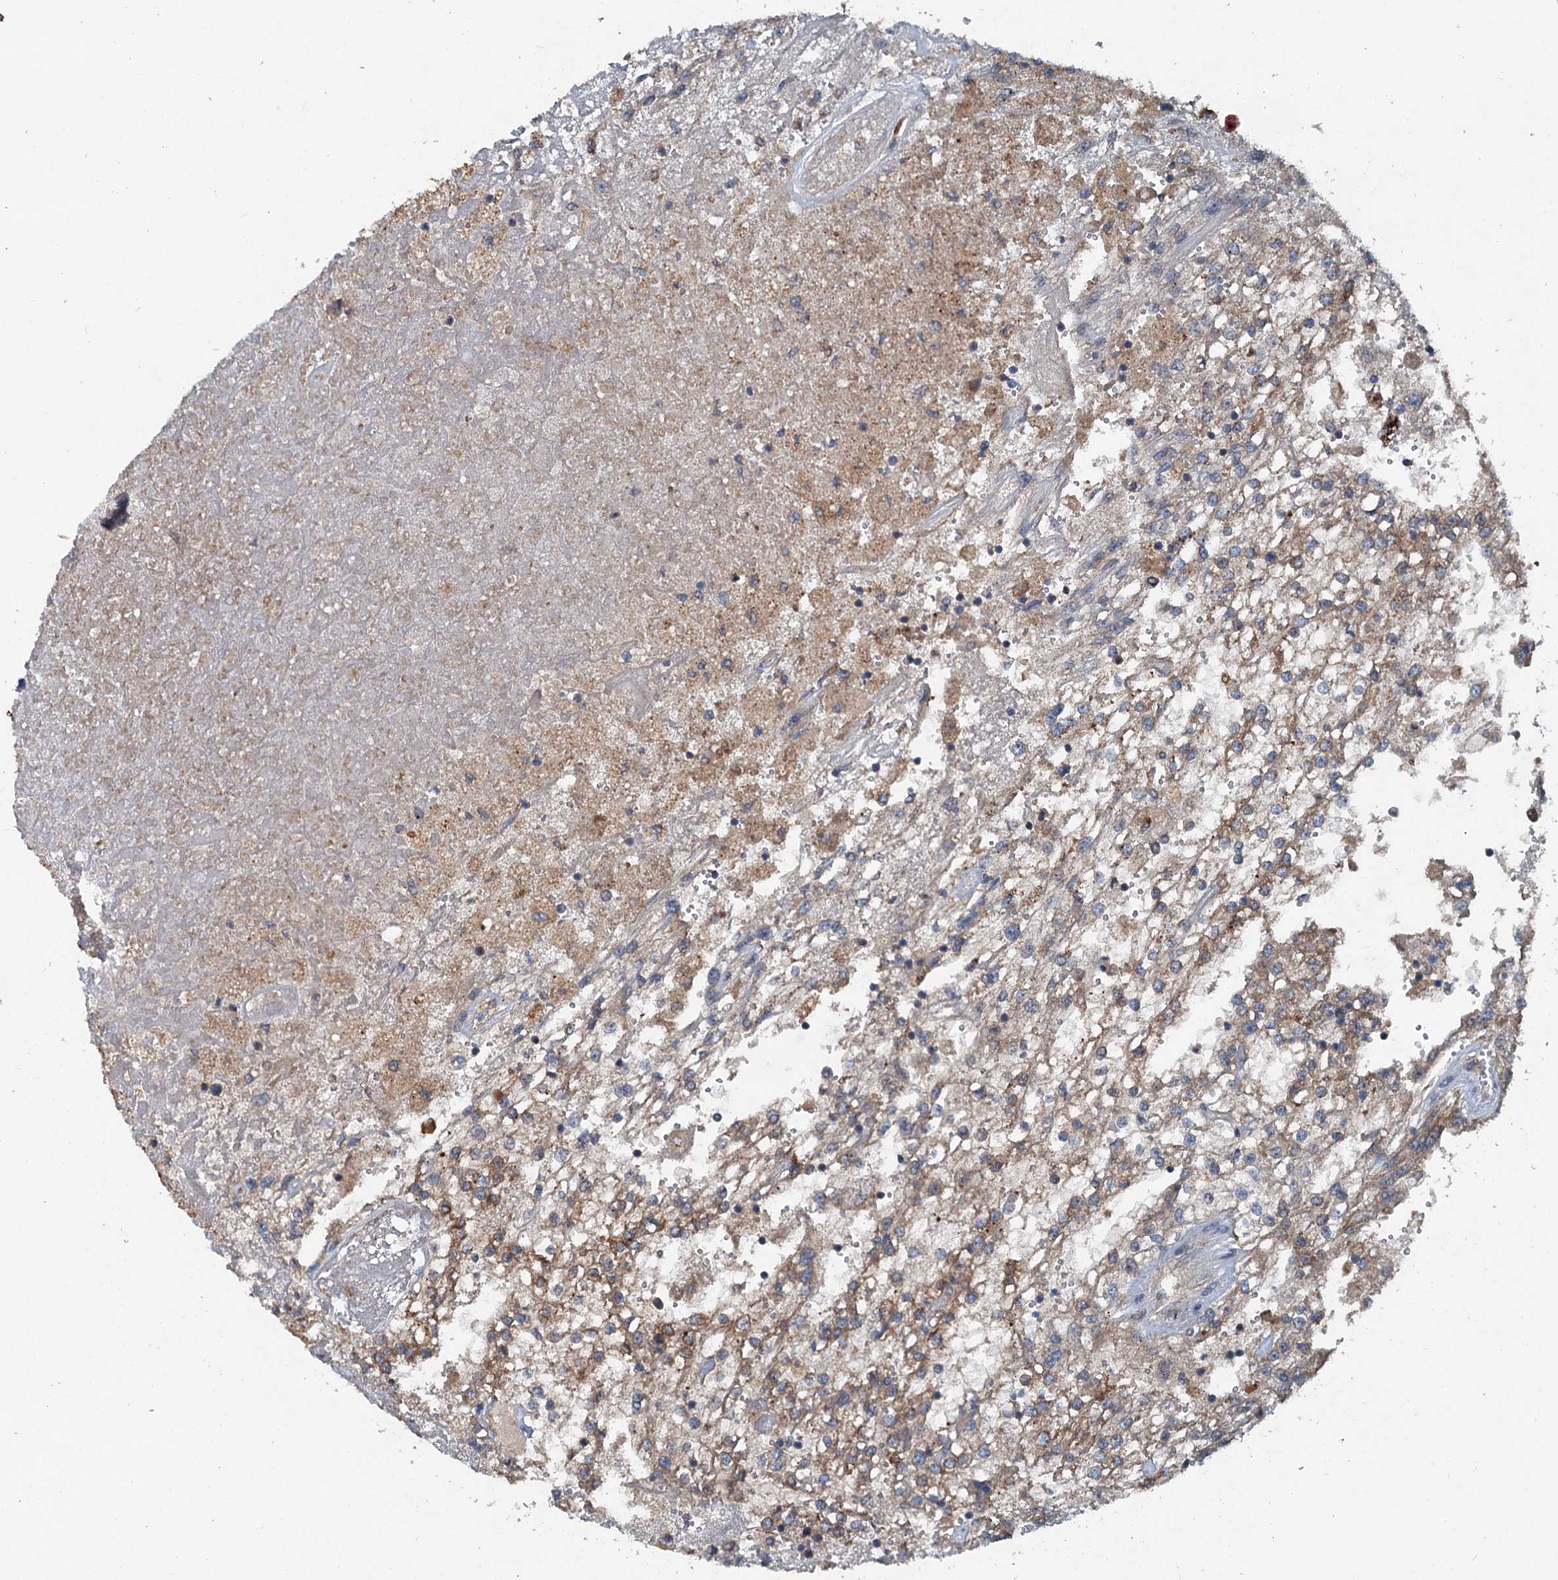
{"staining": {"intensity": "moderate", "quantity": "25%-75%", "location": "cytoplasmic/membranous"}, "tissue": "renal cancer", "cell_type": "Tumor cells", "image_type": "cancer", "snomed": [{"axis": "morphology", "description": "Adenocarcinoma, NOS"}, {"axis": "topography", "description": "Kidney"}], "caption": "IHC (DAB (3,3'-diaminobenzidine)) staining of renal cancer exhibits moderate cytoplasmic/membranous protein positivity in about 25%-75% of tumor cells.", "gene": "TAPBPL", "patient": {"sex": "female", "age": 52}}